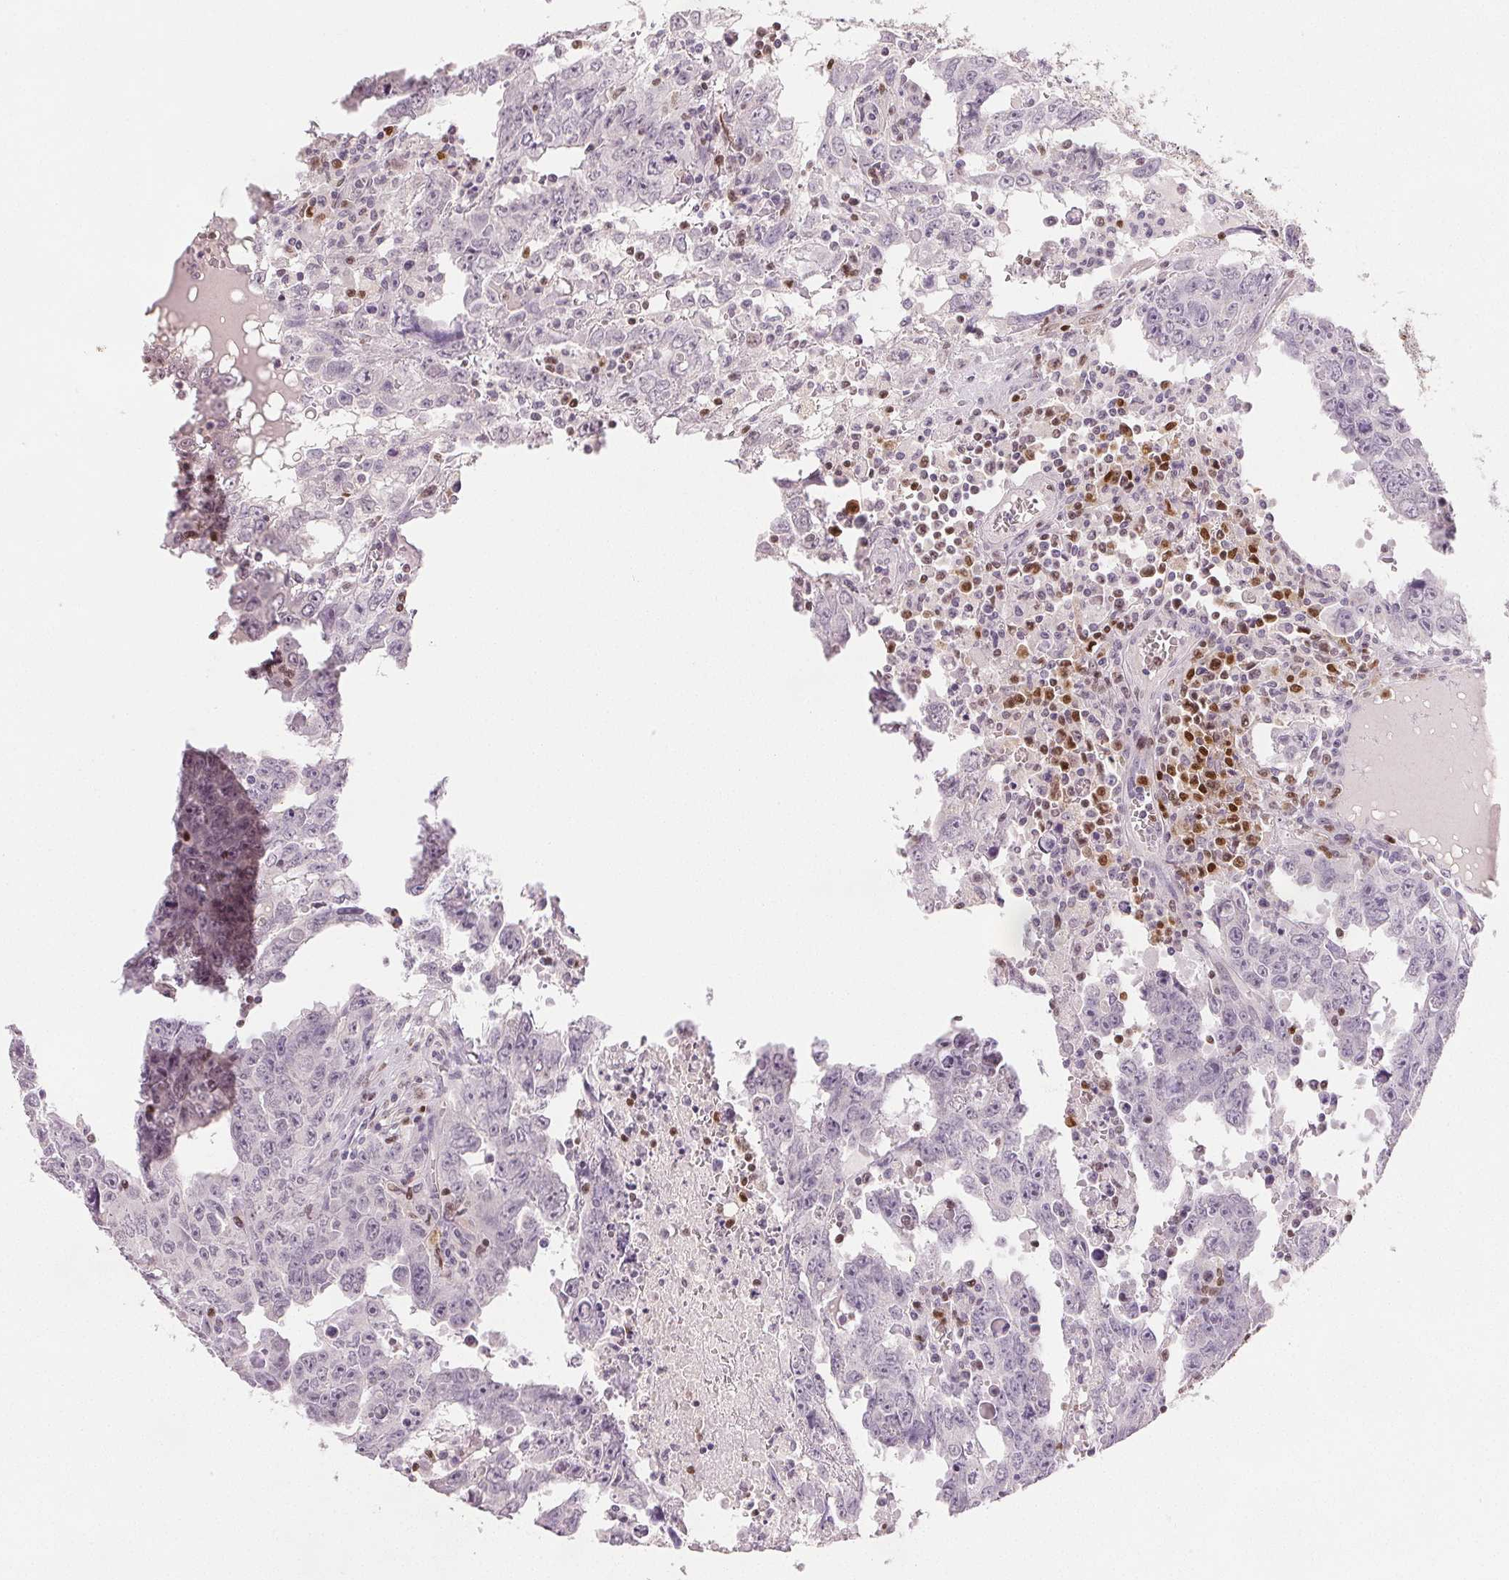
{"staining": {"intensity": "negative", "quantity": "none", "location": "none"}, "tissue": "testis cancer", "cell_type": "Tumor cells", "image_type": "cancer", "snomed": [{"axis": "morphology", "description": "Carcinoma, Embryonal, NOS"}, {"axis": "topography", "description": "Testis"}], "caption": "Immunohistochemistry (IHC) histopathology image of neoplastic tissue: human testis cancer (embryonal carcinoma) stained with DAB (3,3'-diaminobenzidine) exhibits no significant protein positivity in tumor cells. The staining was performed using DAB to visualize the protein expression in brown, while the nuclei were stained in blue with hematoxylin (Magnification: 20x).", "gene": "RUNX2", "patient": {"sex": "male", "age": 22}}